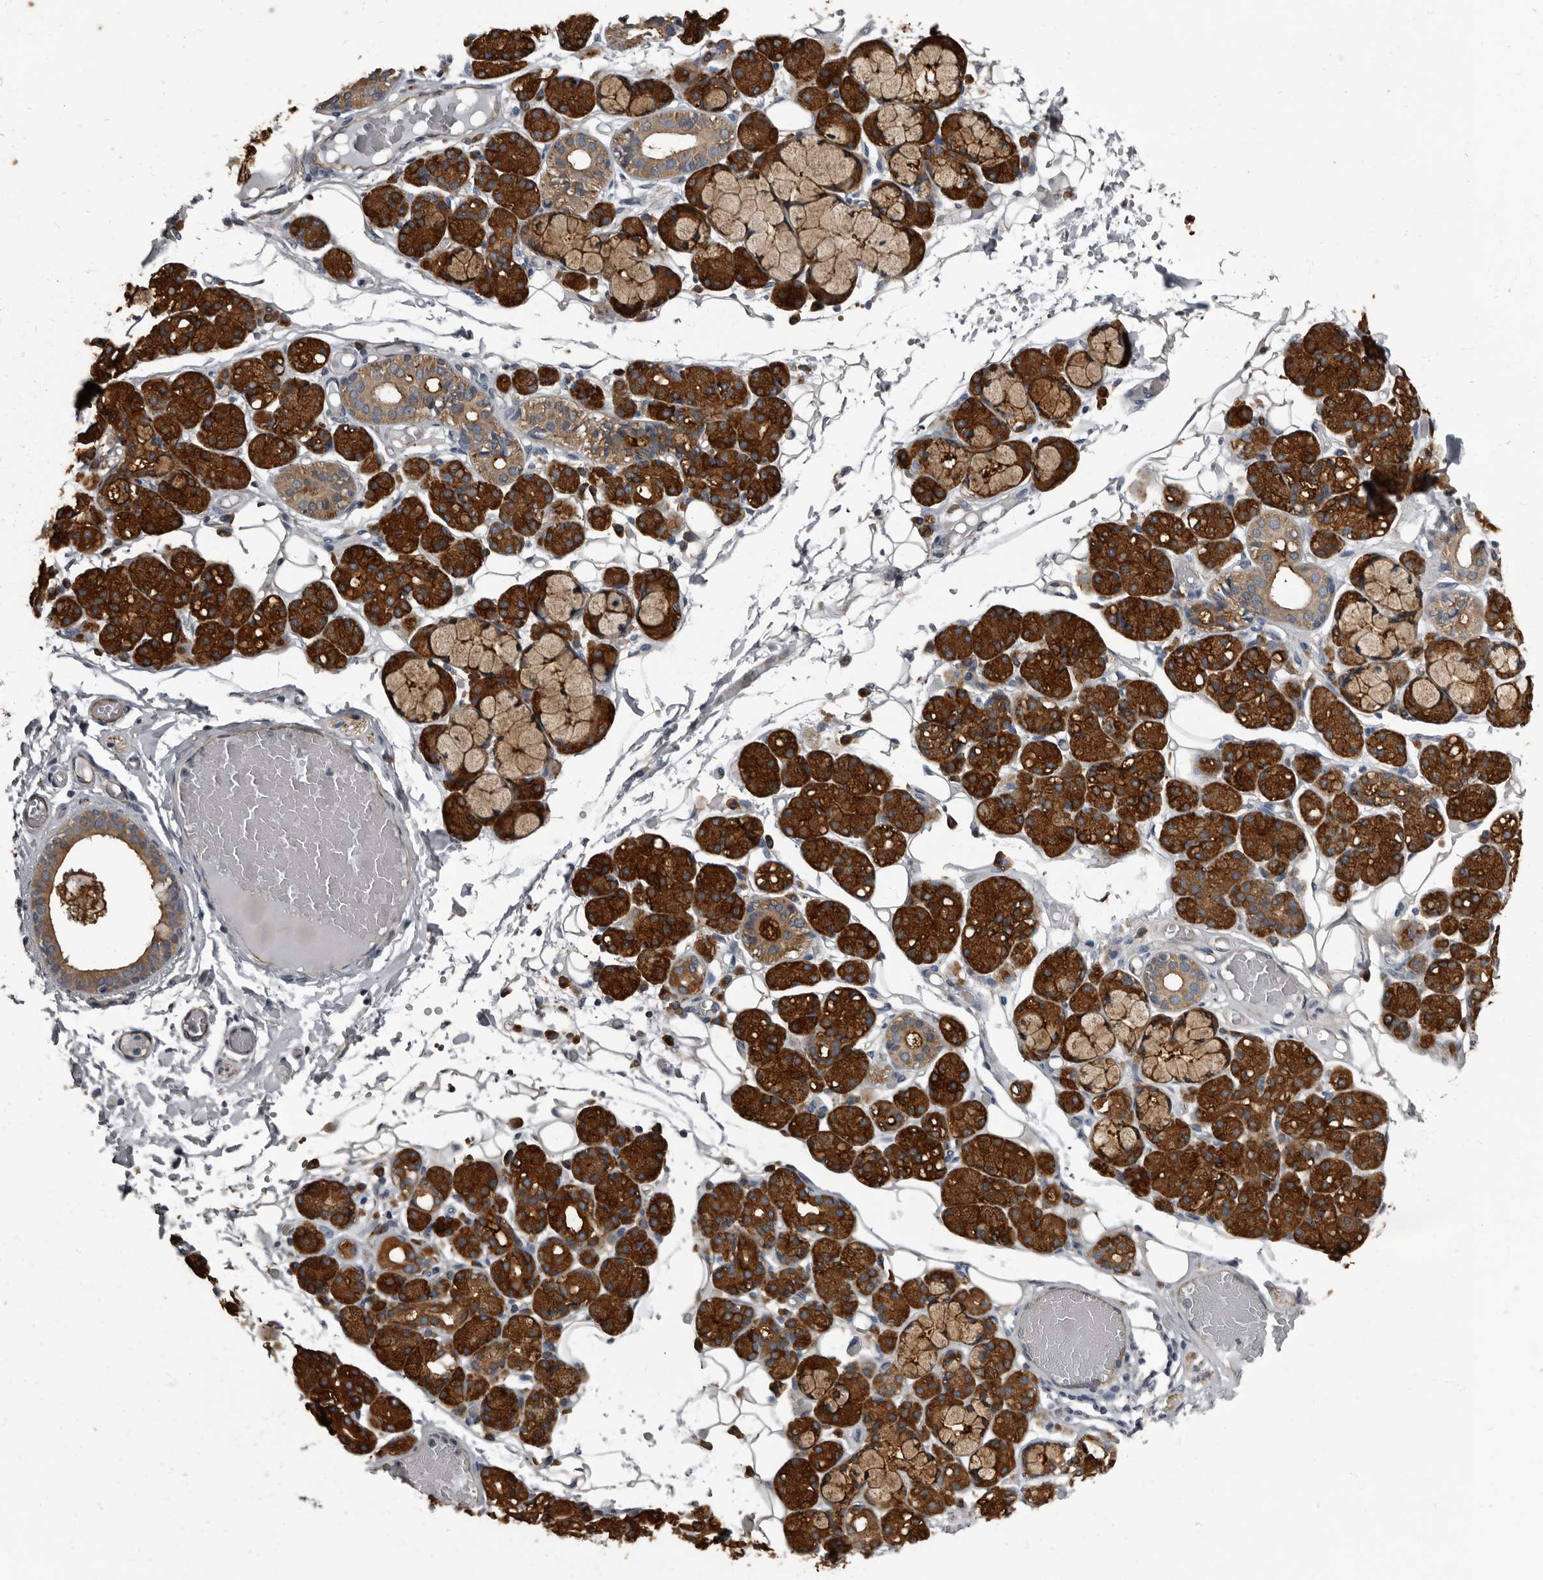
{"staining": {"intensity": "strong", "quantity": ">75%", "location": "cytoplasmic/membranous"}, "tissue": "salivary gland", "cell_type": "Glandular cells", "image_type": "normal", "snomed": [{"axis": "morphology", "description": "Normal tissue, NOS"}, {"axis": "topography", "description": "Salivary gland"}], "caption": "The micrograph exhibits immunohistochemical staining of benign salivary gland. There is strong cytoplasmic/membranous expression is seen in about >75% of glandular cells.", "gene": "TPD52L1", "patient": {"sex": "male", "age": 63}}